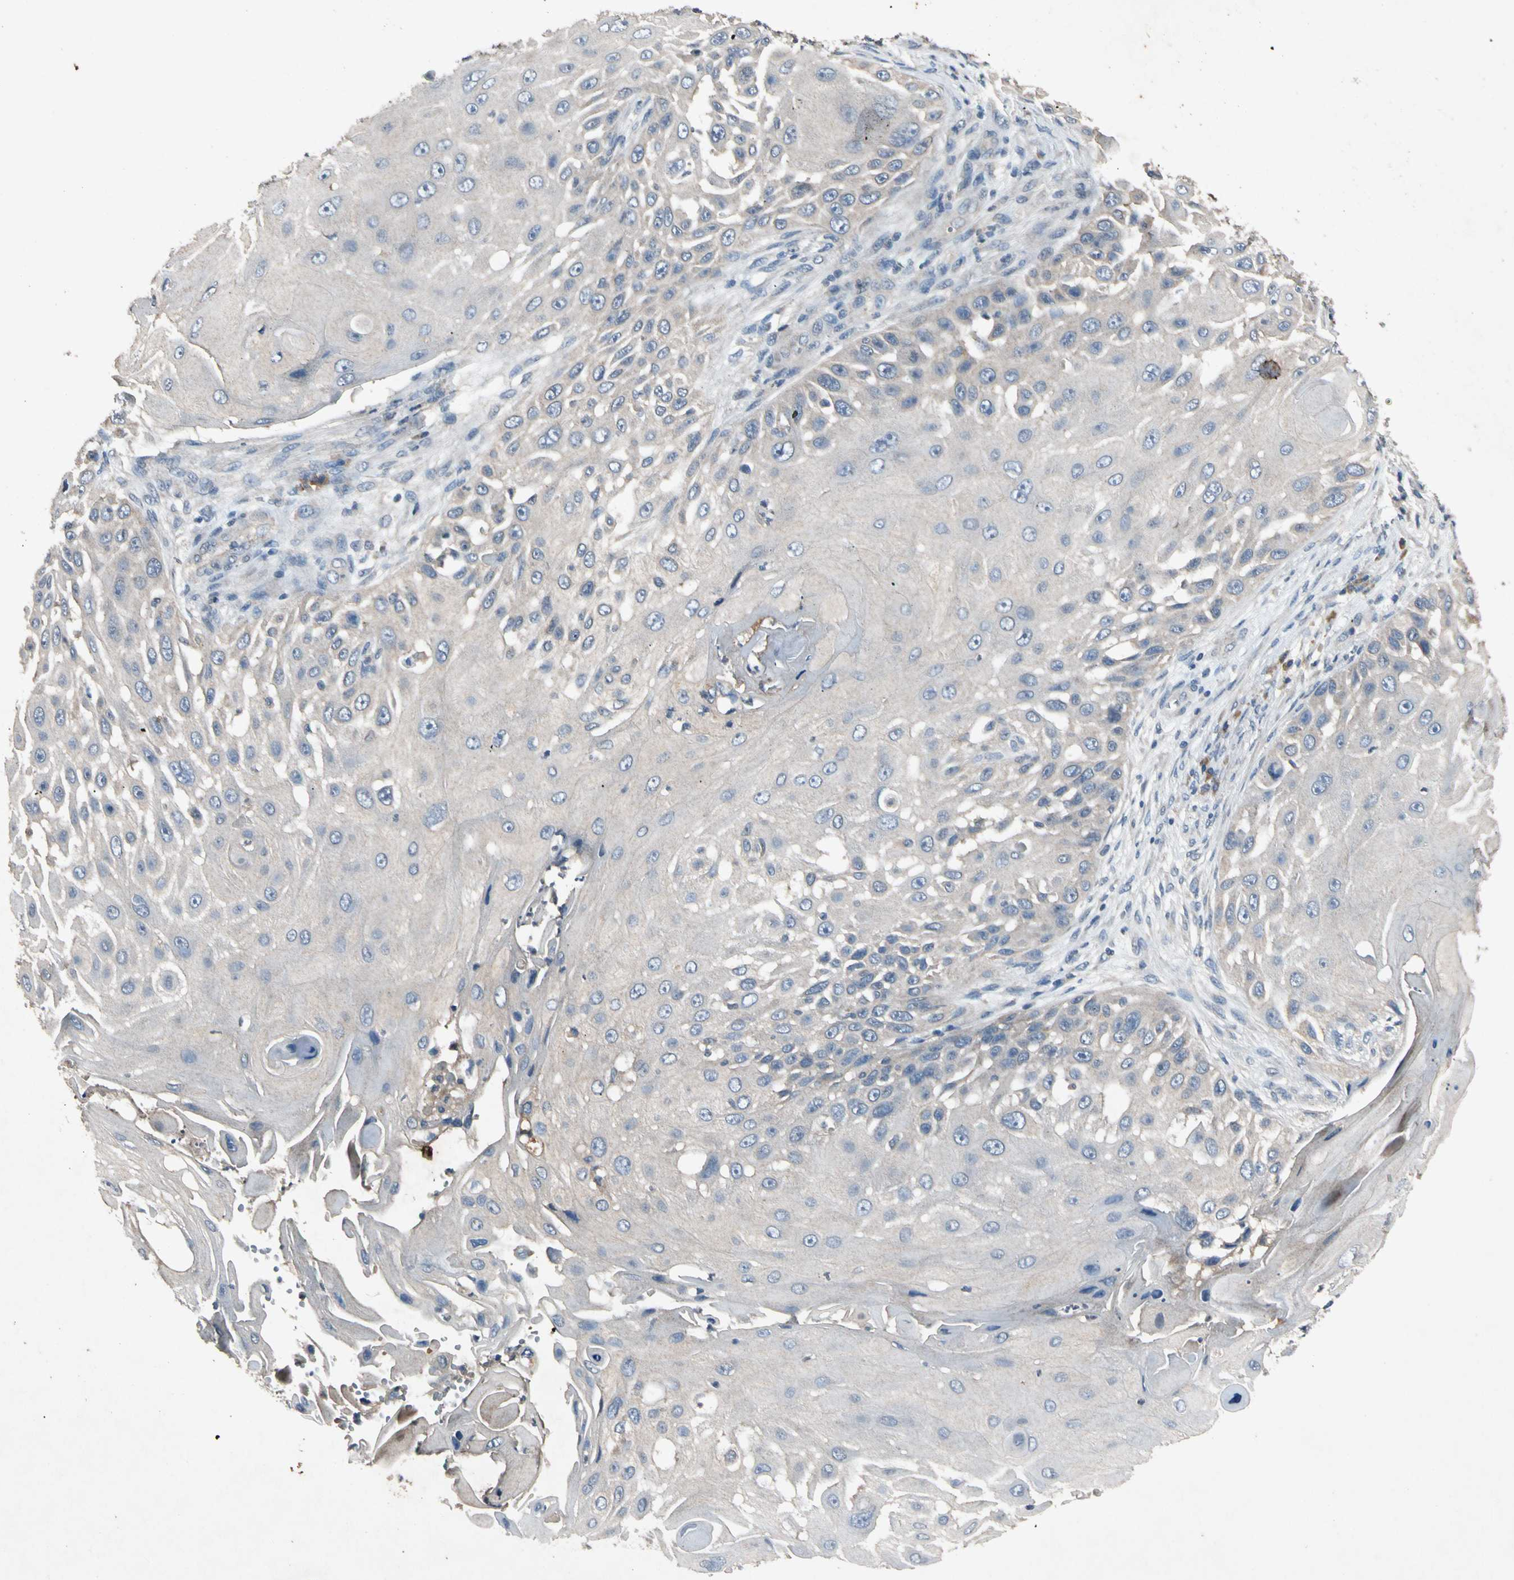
{"staining": {"intensity": "weak", "quantity": "25%-75%", "location": "cytoplasmic/membranous"}, "tissue": "skin cancer", "cell_type": "Tumor cells", "image_type": "cancer", "snomed": [{"axis": "morphology", "description": "Squamous cell carcinoma, NOS"}, {"axis": "topography", "description": "Skin"}], "caption": "High-magnification brightfield microscopy of skin cancer stained with DAB (3,3'-diaminobenzidine) (brown) and counterstained with hematoxylin (blue). tumor cells exhibit weak cytoplasmic/membranous expression is present in about25%-75% of cells.", "gene": "GPLD1", "patient": {"sex": "female", "age": 44}}